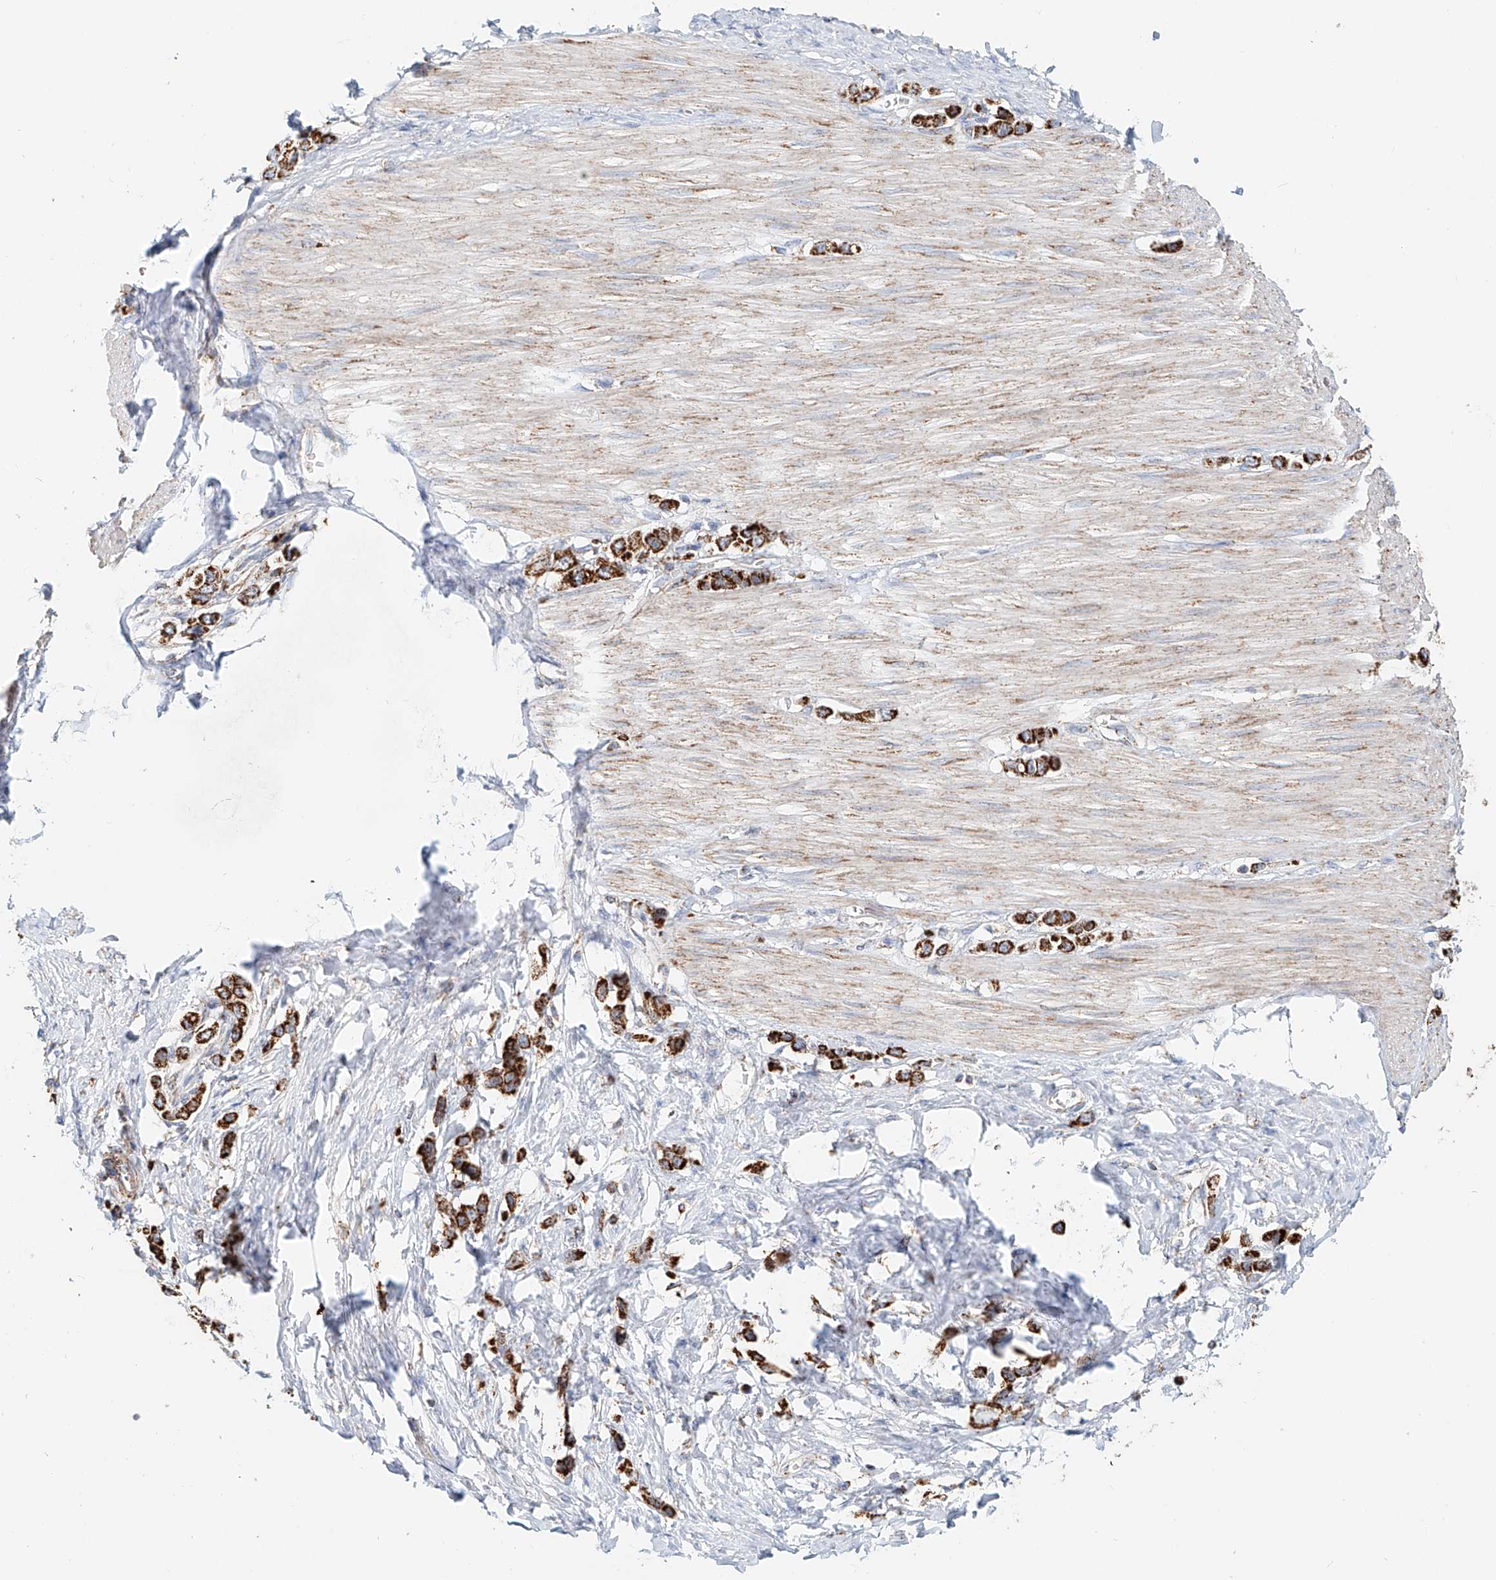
{"staining": {"intensity": "strong", "quantity": ">75%", "location": "cytoplasmic/membranous"}, "tissue": "stomach cancer", "cell_type": "Tumor cells", "image_type": "cancer", "snomed": [{"axis": "morphology", "description": "Adenocarcinoma, NOS"}, {"axis": "topography", "description": "Stomach"}], "caption": "Stomach adenocarcinoma tissue demonstrates strong cytoplasmic/membranous positivity in about >75% of tumor cells, visualized by immunohistochemistry.", "gene": "CARD10", "patient": {"sex": "female", "age": 65}}